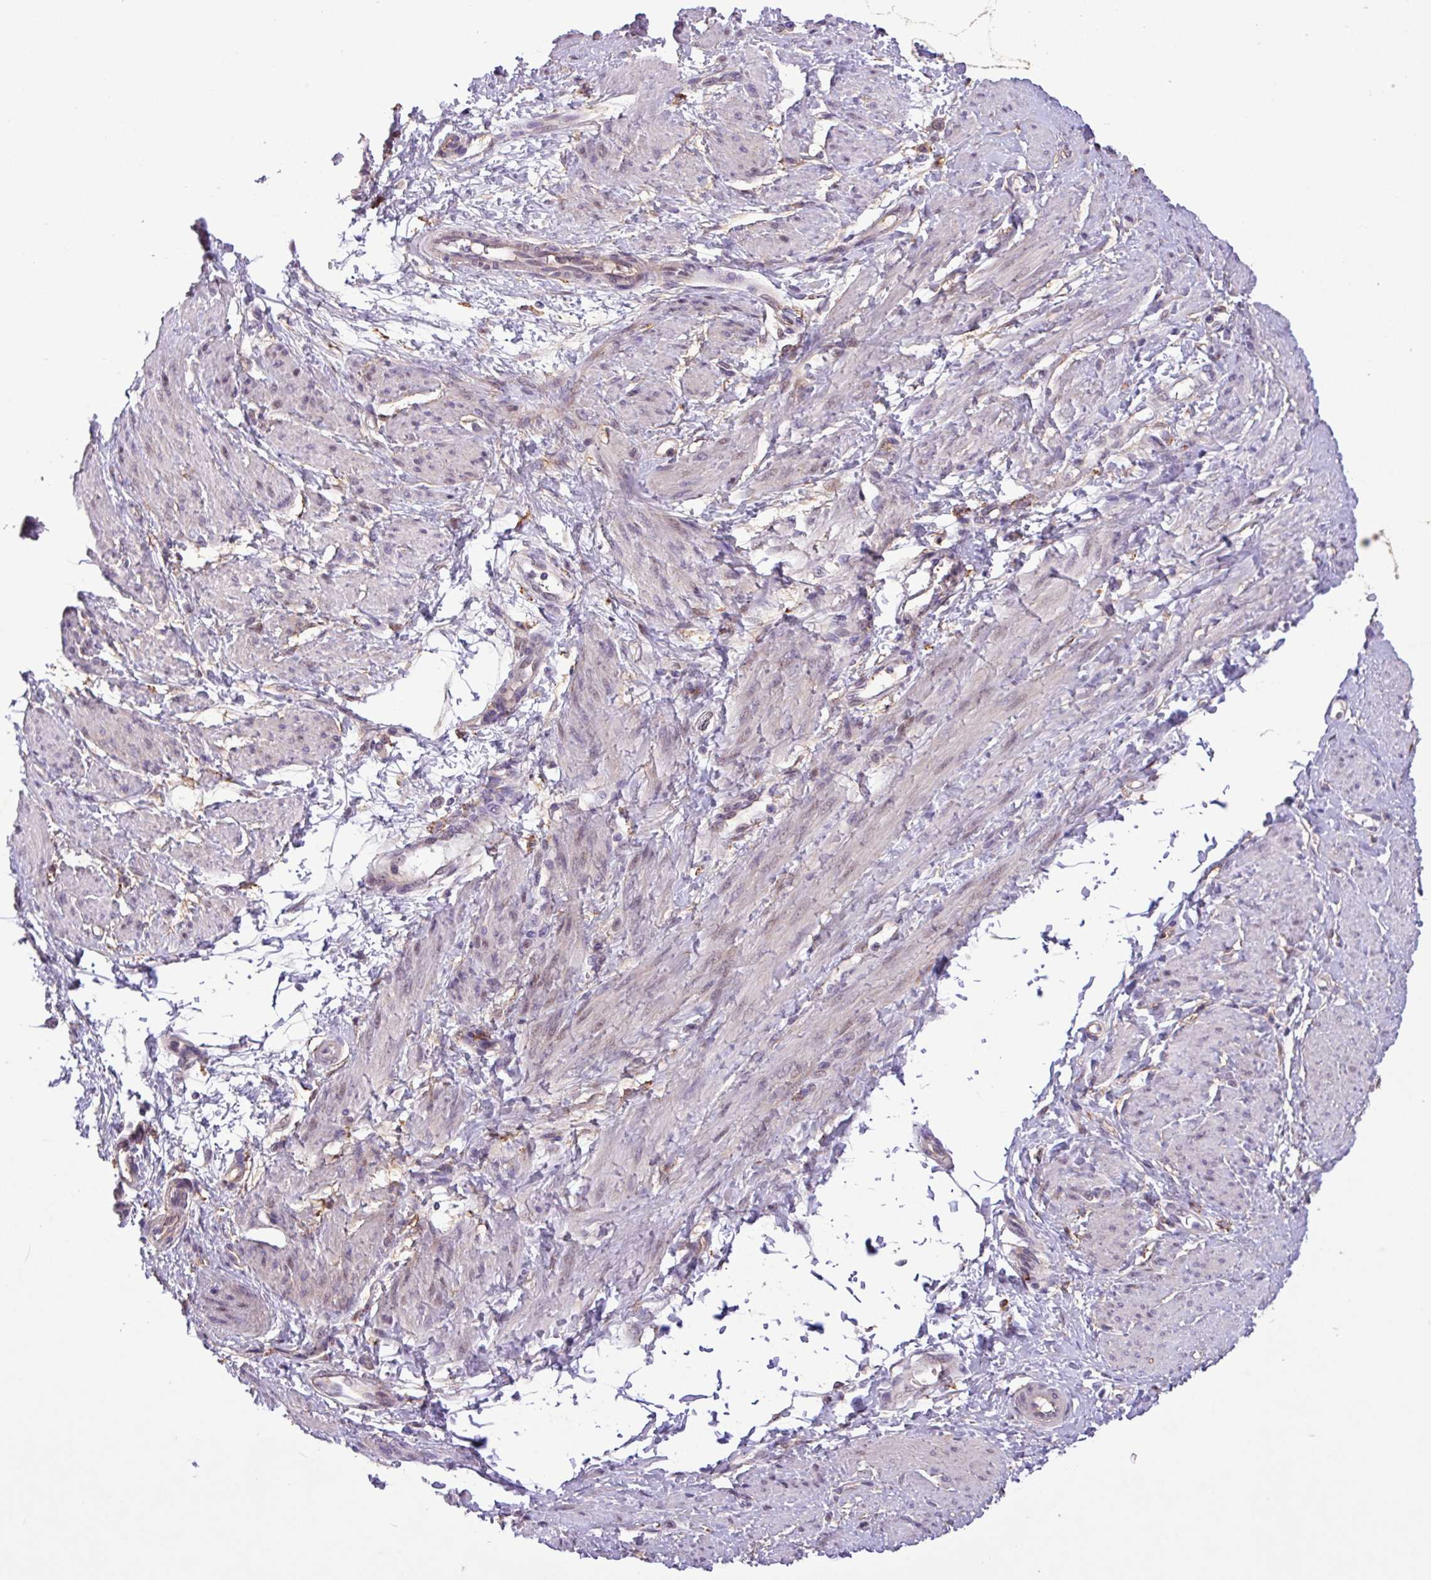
{"staining": {"intensity": "weak", "quantity": "25%-75%", "location": "cytoplasmic/membranous"}, "tissue": "smooth muscle", "cell_type": "Smooth muscle cells", "image_type": "normal", "snomed": [{"axis": "morphology", "description": "Normal tissue, NOS"}, {"axis": "topography", "description": "Smooth muscle"}, {"axis": "topography", "description": "Uterus"}], "caption": "Benign smooth muscle was stained to show a protein in brown. There is low levels of weak cytoplasmic/membranous positivity in approximately 25%-75% of smooth muscle cells. Using DAB (brown) and hematoxylin (blue) stains, captured at high magnification using brightfield microscopy.", "gene": "RPP25L", "patient": {"sex": "female", "age": 39}}